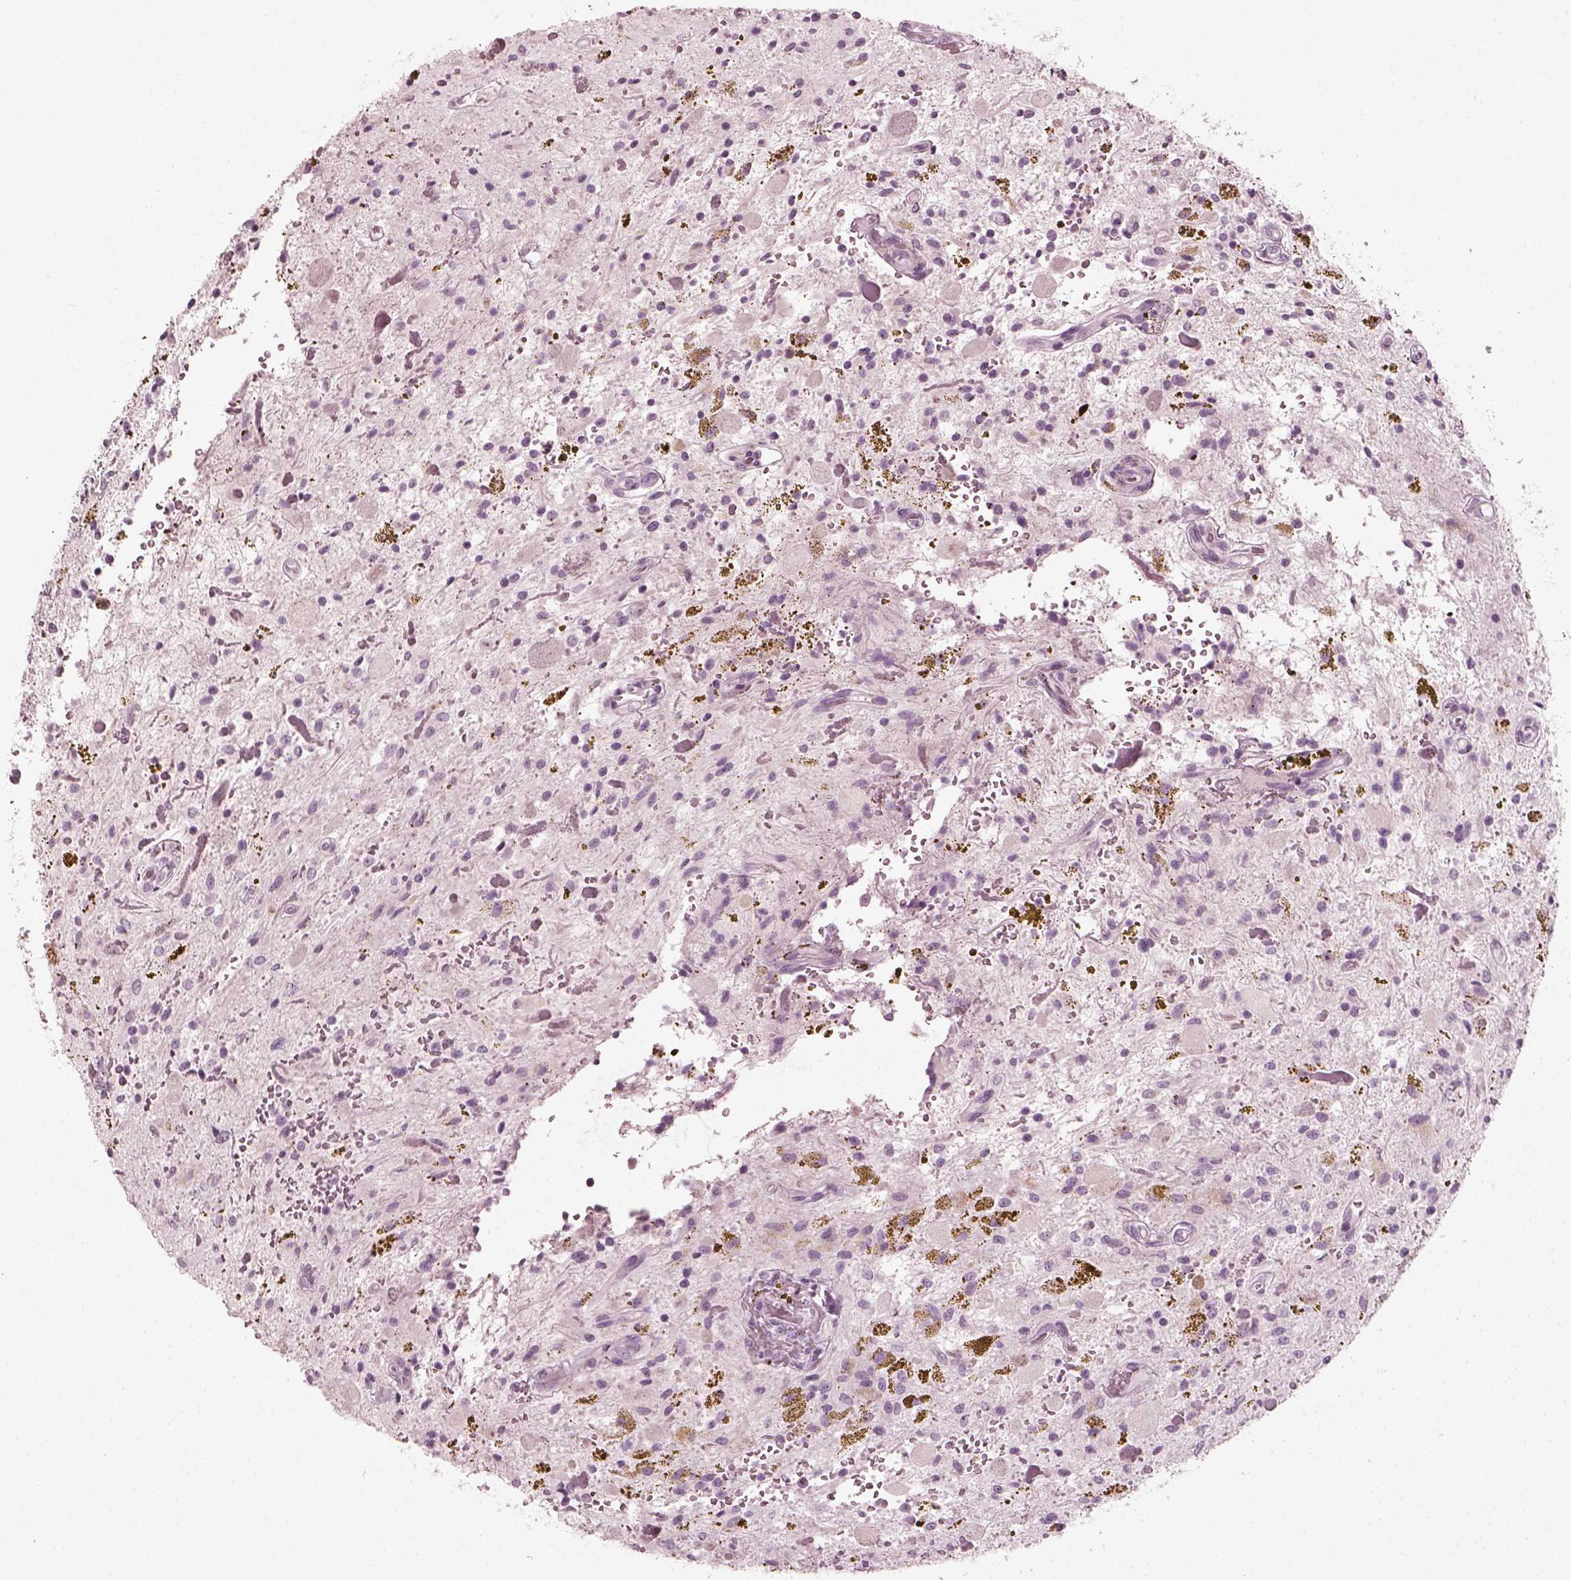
{"staining": {"intensity": "negative", "quantity": "none", "location": "none"}, "tissue": "glioma", "cell_type": "Tumor cells", "image_type": "cancer", "snomed": [{"axis": "morphology", "description": "Glioma, malignant, Low grade"}, {"axis": "topography", "description": "Cerebellum"}], "caption": "IHC micrograph of neoplastic tissue: malignant glioma (low-grade) stained with DAB displays no significant protein positivity in tumor cells.", "gene": "SAXO2", "patient": {"sex": "female", "age": 14}}